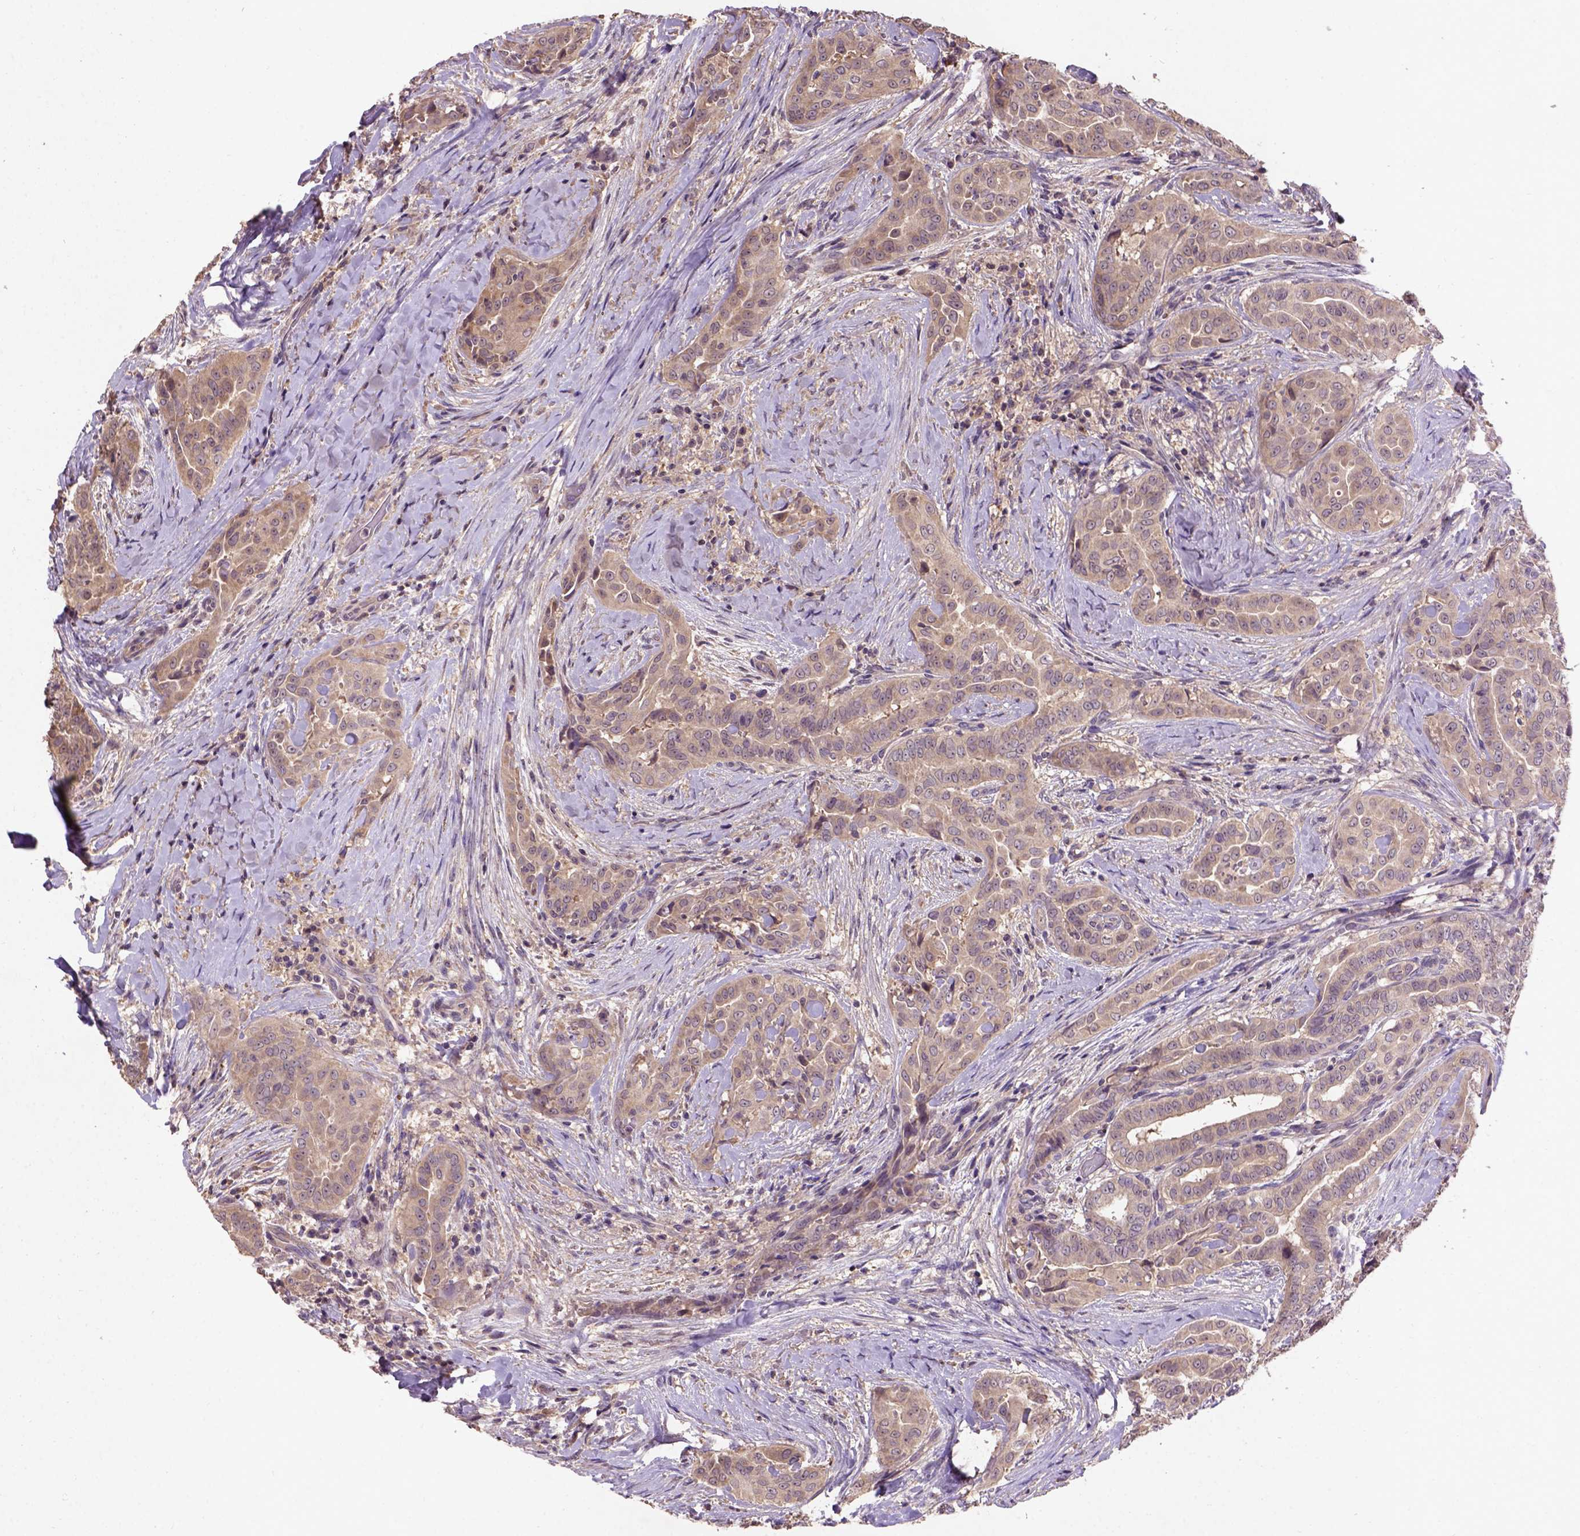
{"staining": {"intensity": "moderate", "quantity": "<25%", "location": "cytoplasmic/membranous"}, "tissue": "thyroid cancer", "cell_type": "Tumor cells", "image_type": "cancer", "snomed": [{"axis": "morphology", "description": "Papillary adenocarcinoma, NOS"}, {"axis": "morphology", "description": "Papillary adenoma metastatic"}, {"axis": "topography", "description": "Thyroid gland"}], "caption": "A photomicrograph showing moderate cytoplasmic/membranous staining in about <25% of tumor cells in papillary adenoma metastatic (thyroid), as visualized by brown immunohistochemical staining.", "gene": "KBTBD8", "patient": {"sex": "female", "age": 50}}